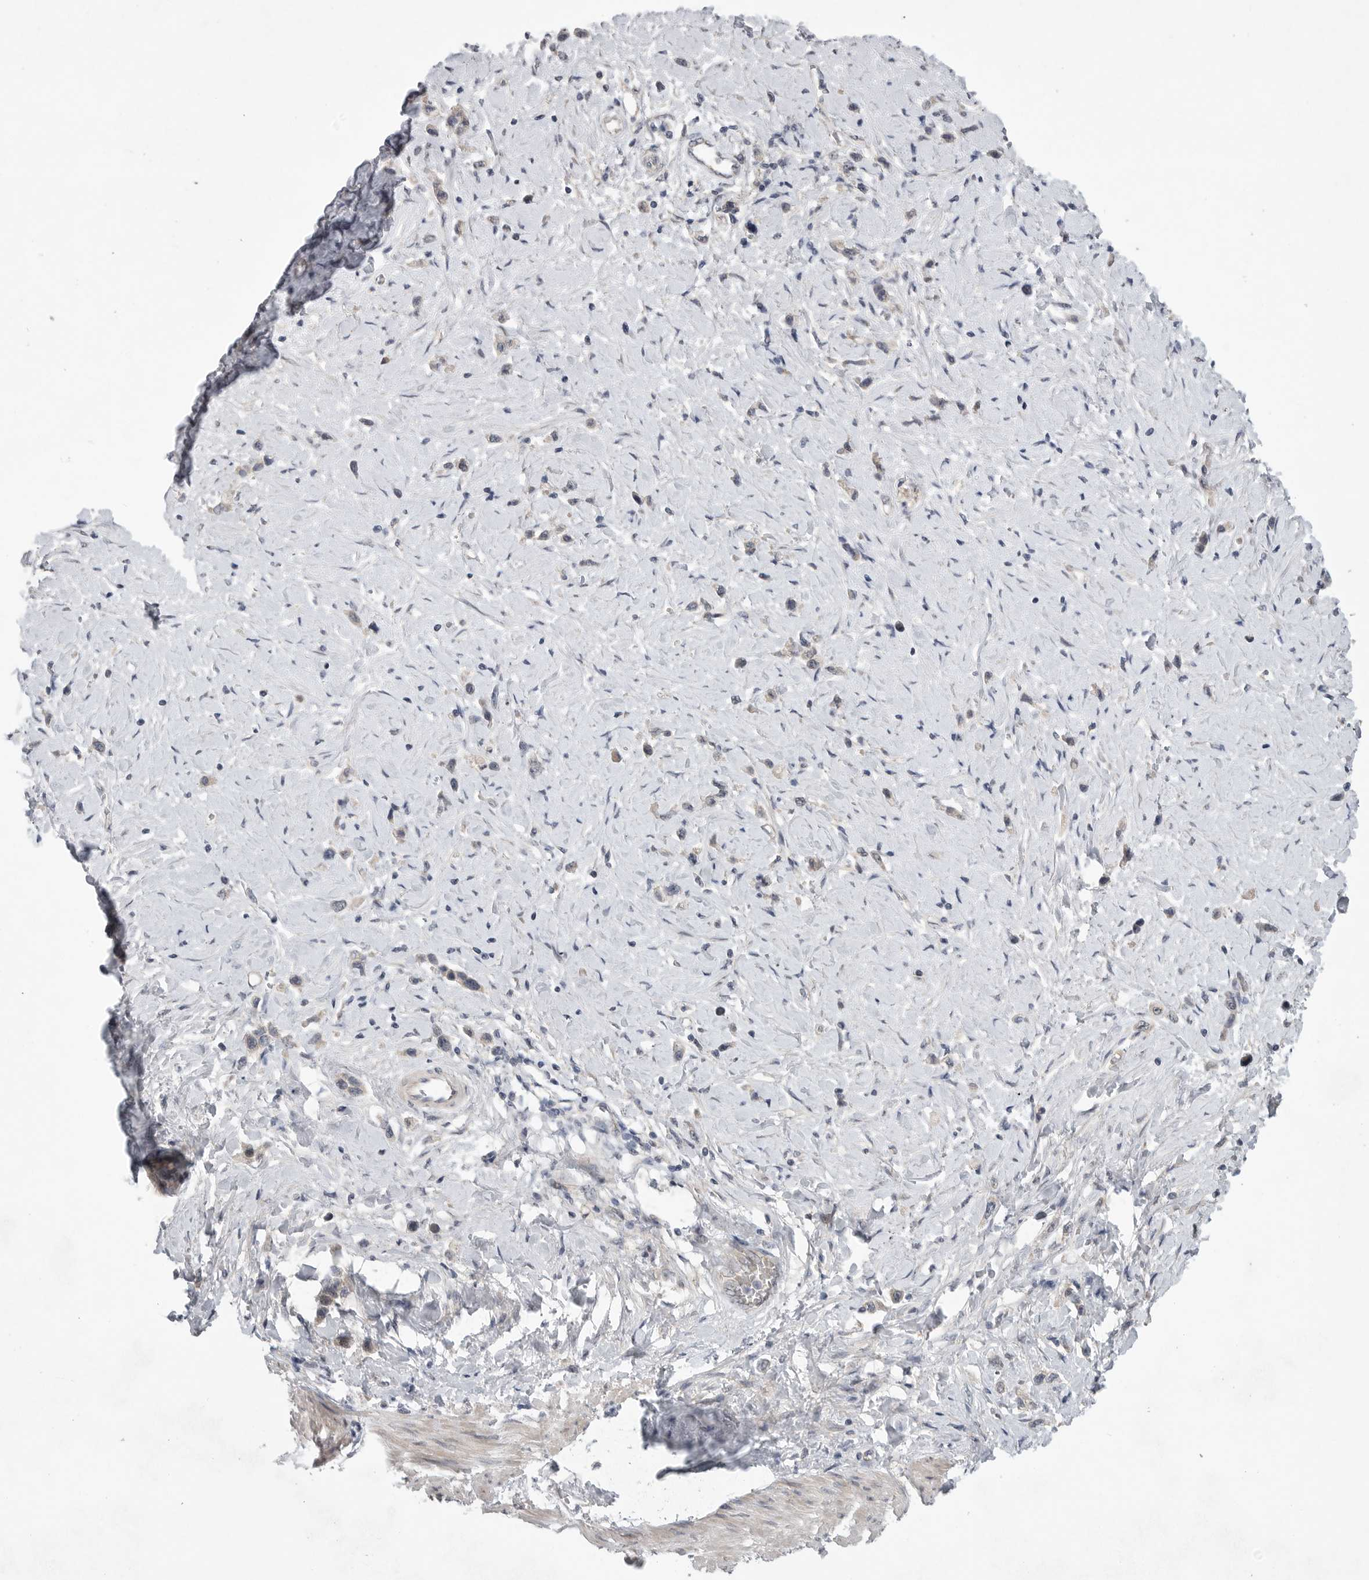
{"staining": {"intensity": "weak", "quantity": "<25%", "location": "cytoplasmic/membranous"}, "tissue": "stomach cancer", "cell_type": "Tumor cells", "image_type": "cancer", "snomed": [{"axis": "morphology", "description": "Adenocarcinoma, NOS"}, {"axis": "topography", "description": "Stomach"}], "caption": "Human adenocarcinoma (stomach) stained for a protein using immunohistochemistry exhibits no positivity in tumor cells.", "gene": "FBXO43", "patient": {"sex": "female", "age": 65}}